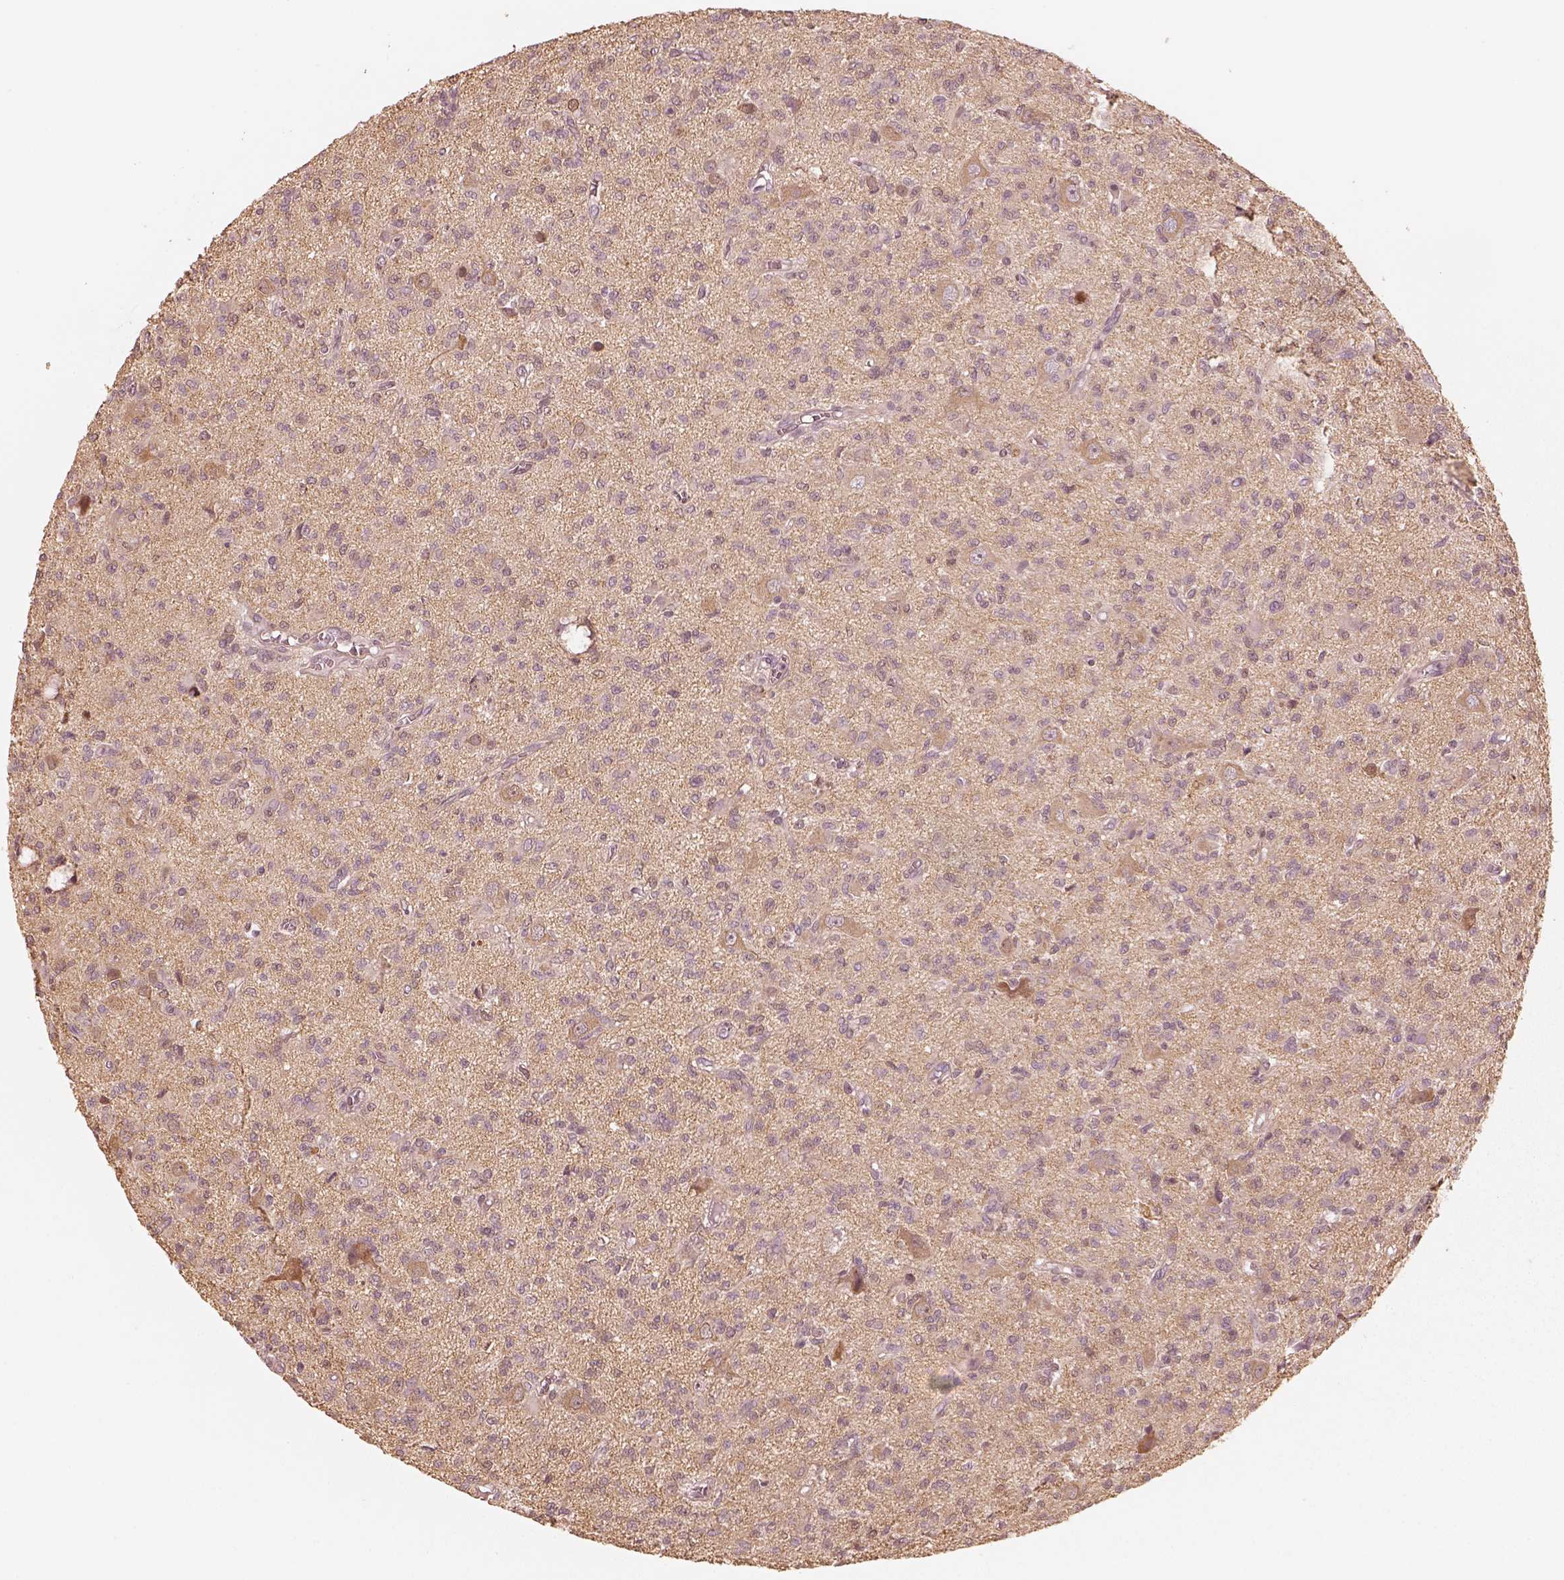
{"staining": {"intensity": "negative", "quantity": "none", "location": "none"}, "tissue": "glioma", "cell_type": "Tumor cells", "image_type": "cancer", "snomed": [{"axis": "morphology", "description": "Glioma, malignant, Low grade"}, {"axis": "topography", "description": "Brain"}], "caption": "A high-resolution micrograph shows IHC staining of malignant glioma (low-grade), which demonstrates no significant positivity in tumor cells.", "gene": "KIF5C", "patient": {"sex": "male", "age": 64}}